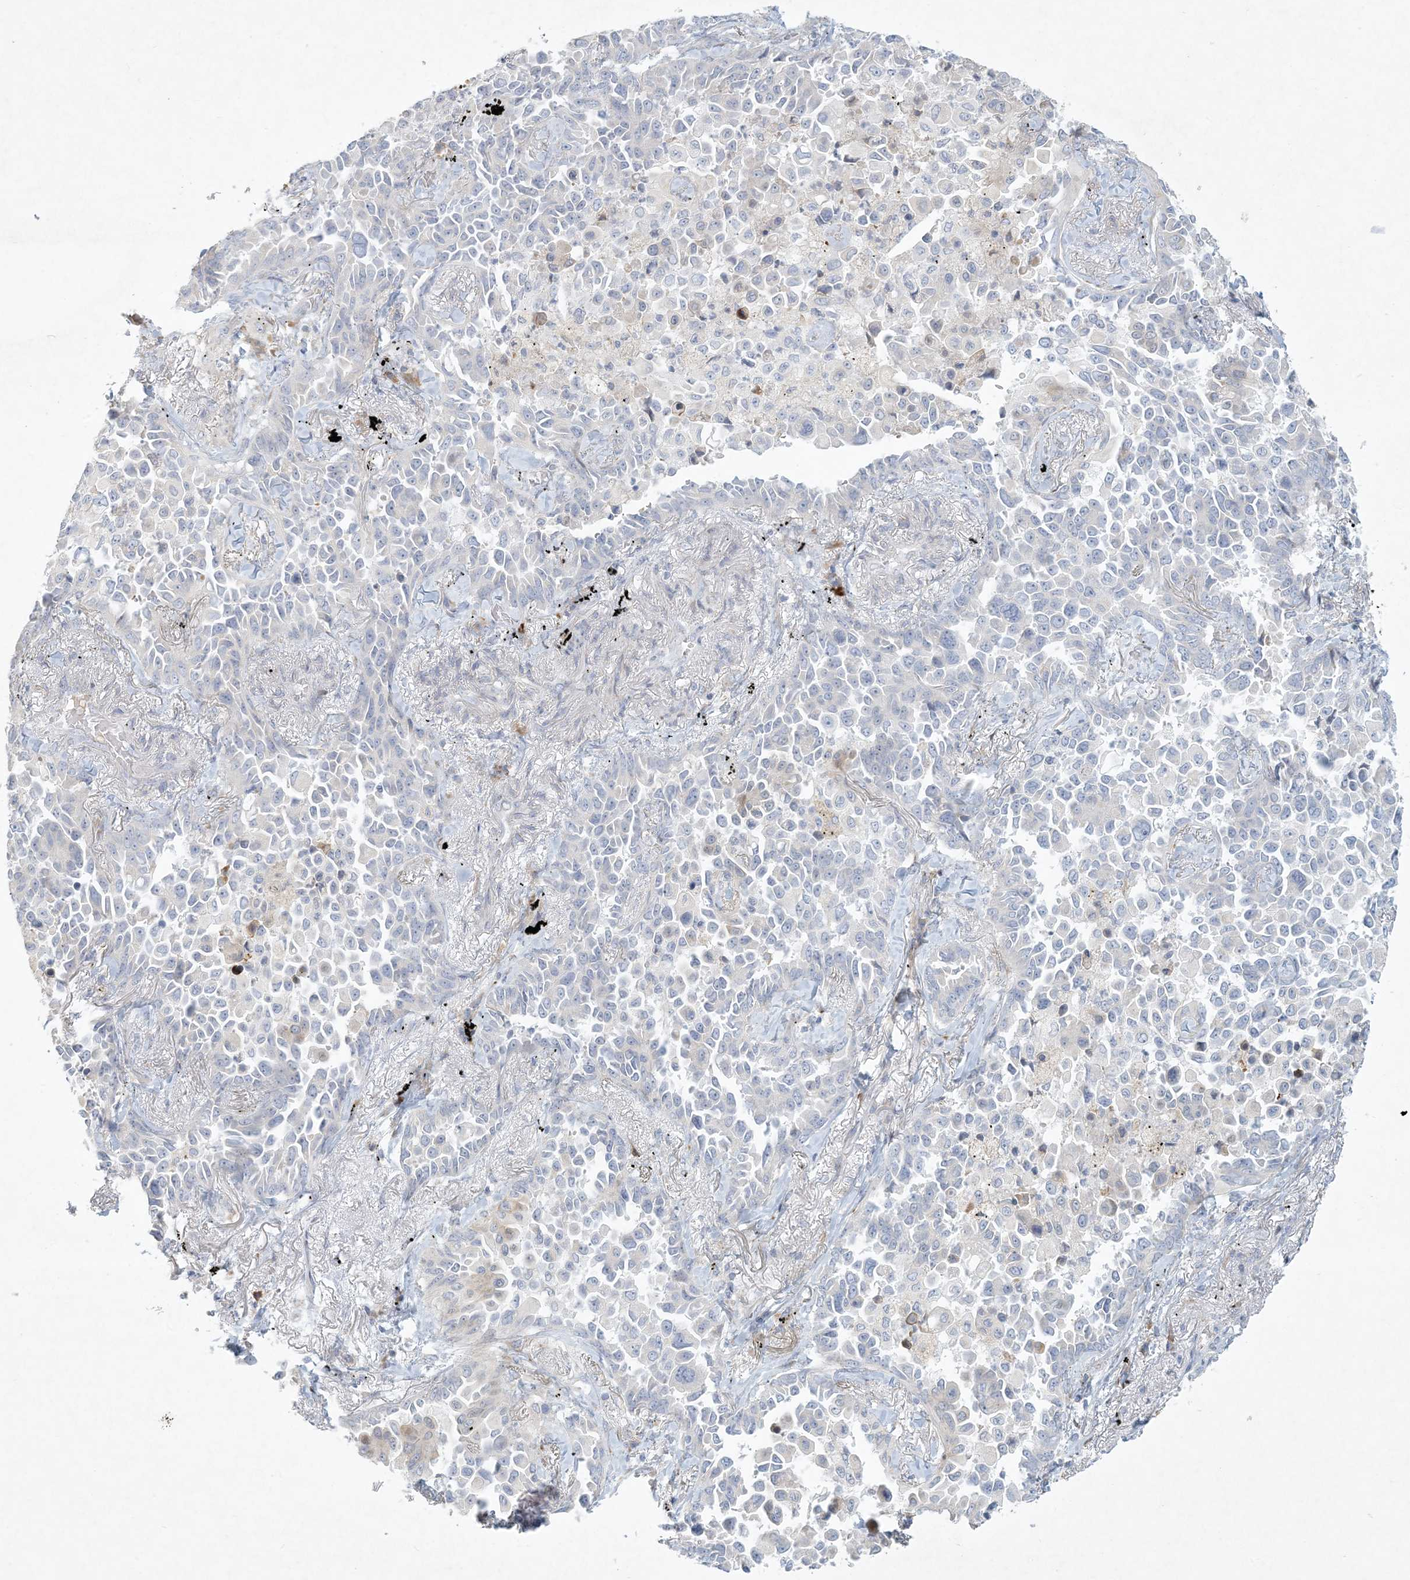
{"staining": {"intensity": "negative", "quantity": "none", "location": "none"}, "tissue": "lung cancer", "cell_type": "Tumor cells", "image_type": "cancer", "snomed": [{"axis": "morphology", "description": "Adenocarcinoma, NOS"}, {"axis": "topography", "description": "Lung"}], "caption": "The micrograph displays no staining of tumor cells in lung cancer (adenocarcinoma).", "gene": "ZNF385D", "patient": {"sex": "female", "age": 67}}